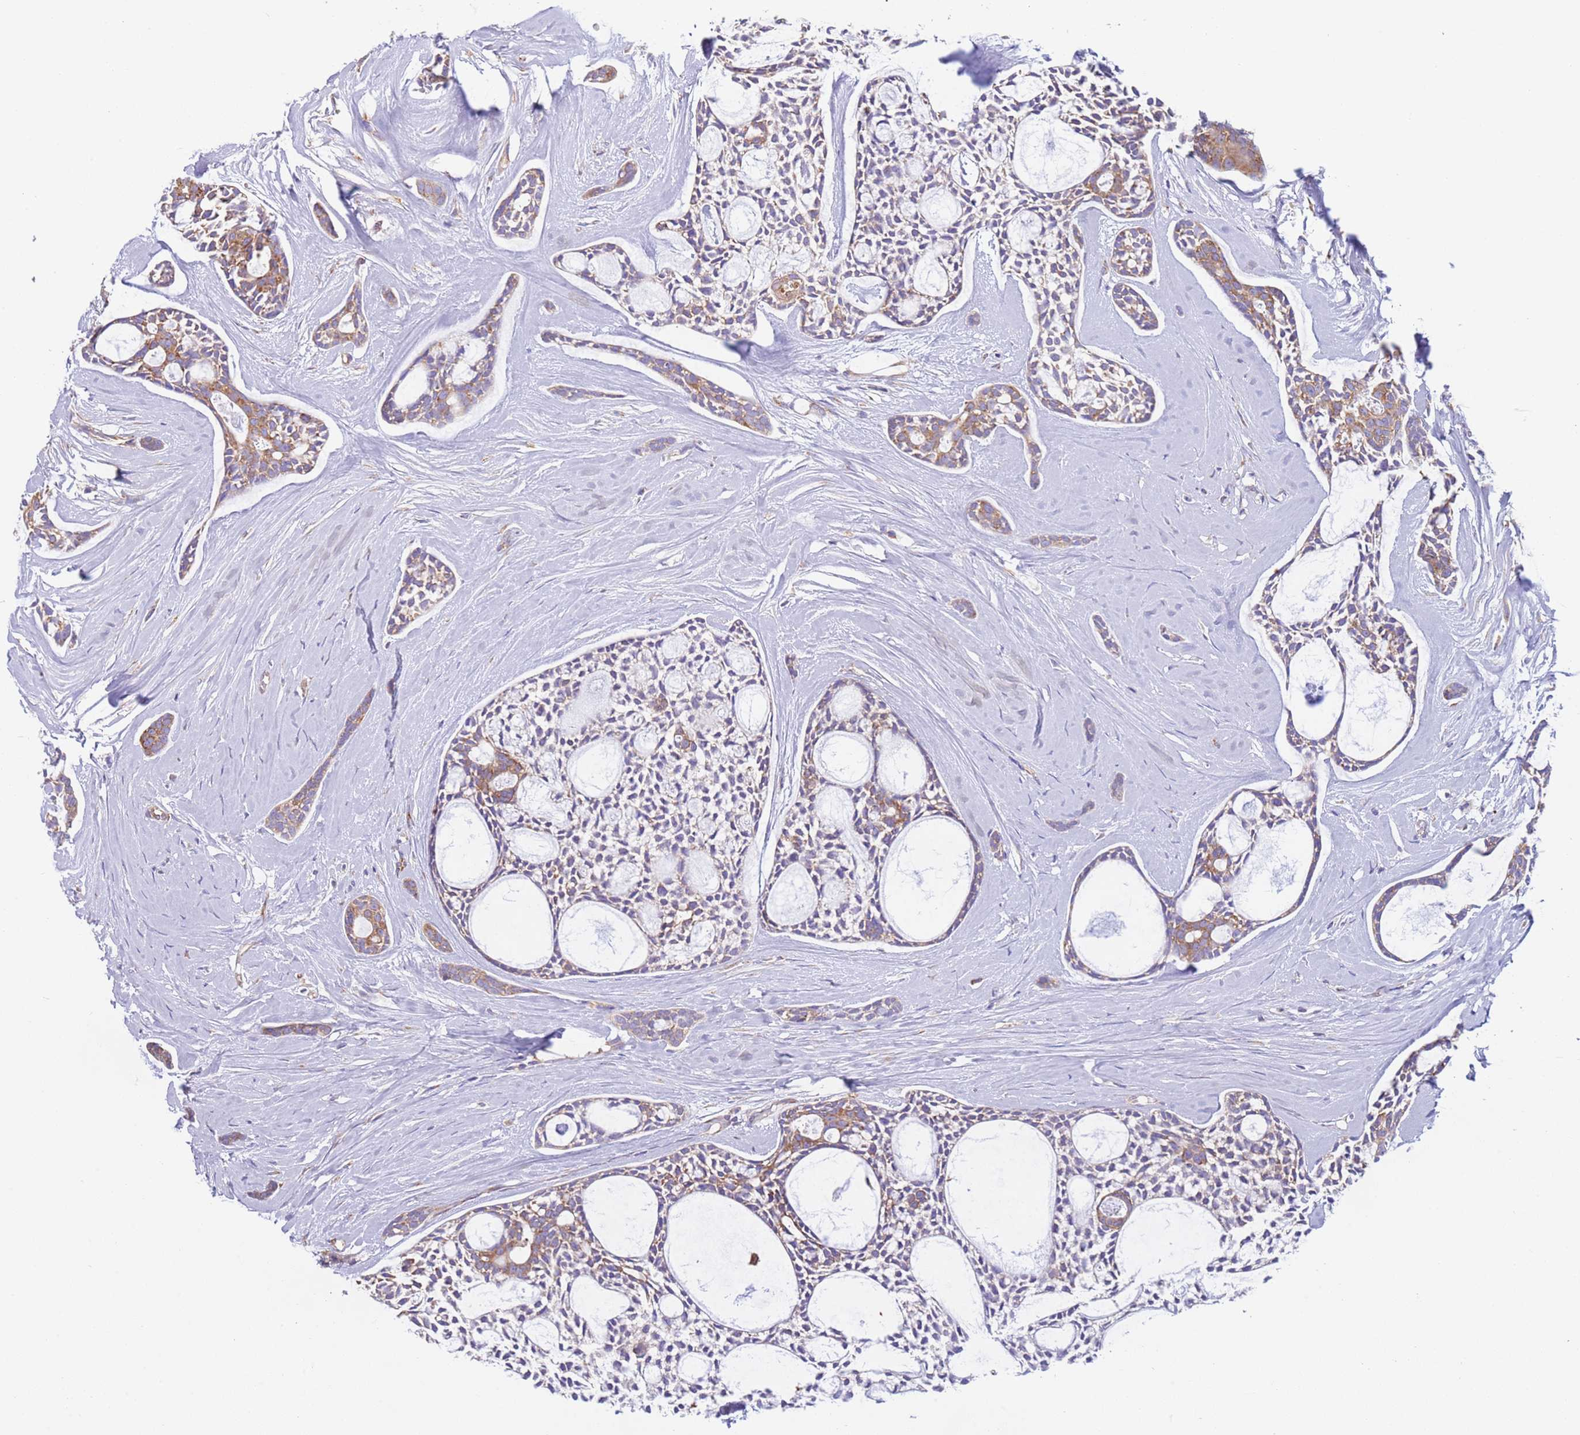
{"staining": {"intensity": "moderate", "quantity": ">75%", "location": "cytoplasmic/membranous"}, "tissue": "head and neck cancer", "cell_type": "Tumor cells", "image_type": "cancer", "snomed": [{"axis": "morphology", "description": "Adenocarcinoma, NOS"}, {"axis": "topography", "description": "Subcutis"}, {"axis": "topography", "description": "Head-Neck"}], "caption": "Moderate cytoplasmic/membranous expression for a protein is identified in approximately >75% of tumor cells of head and neck cancer using immunohistochemistry (IHC).", "gene": "VARS1", "patient": {"sex": "female", "age": 73}}